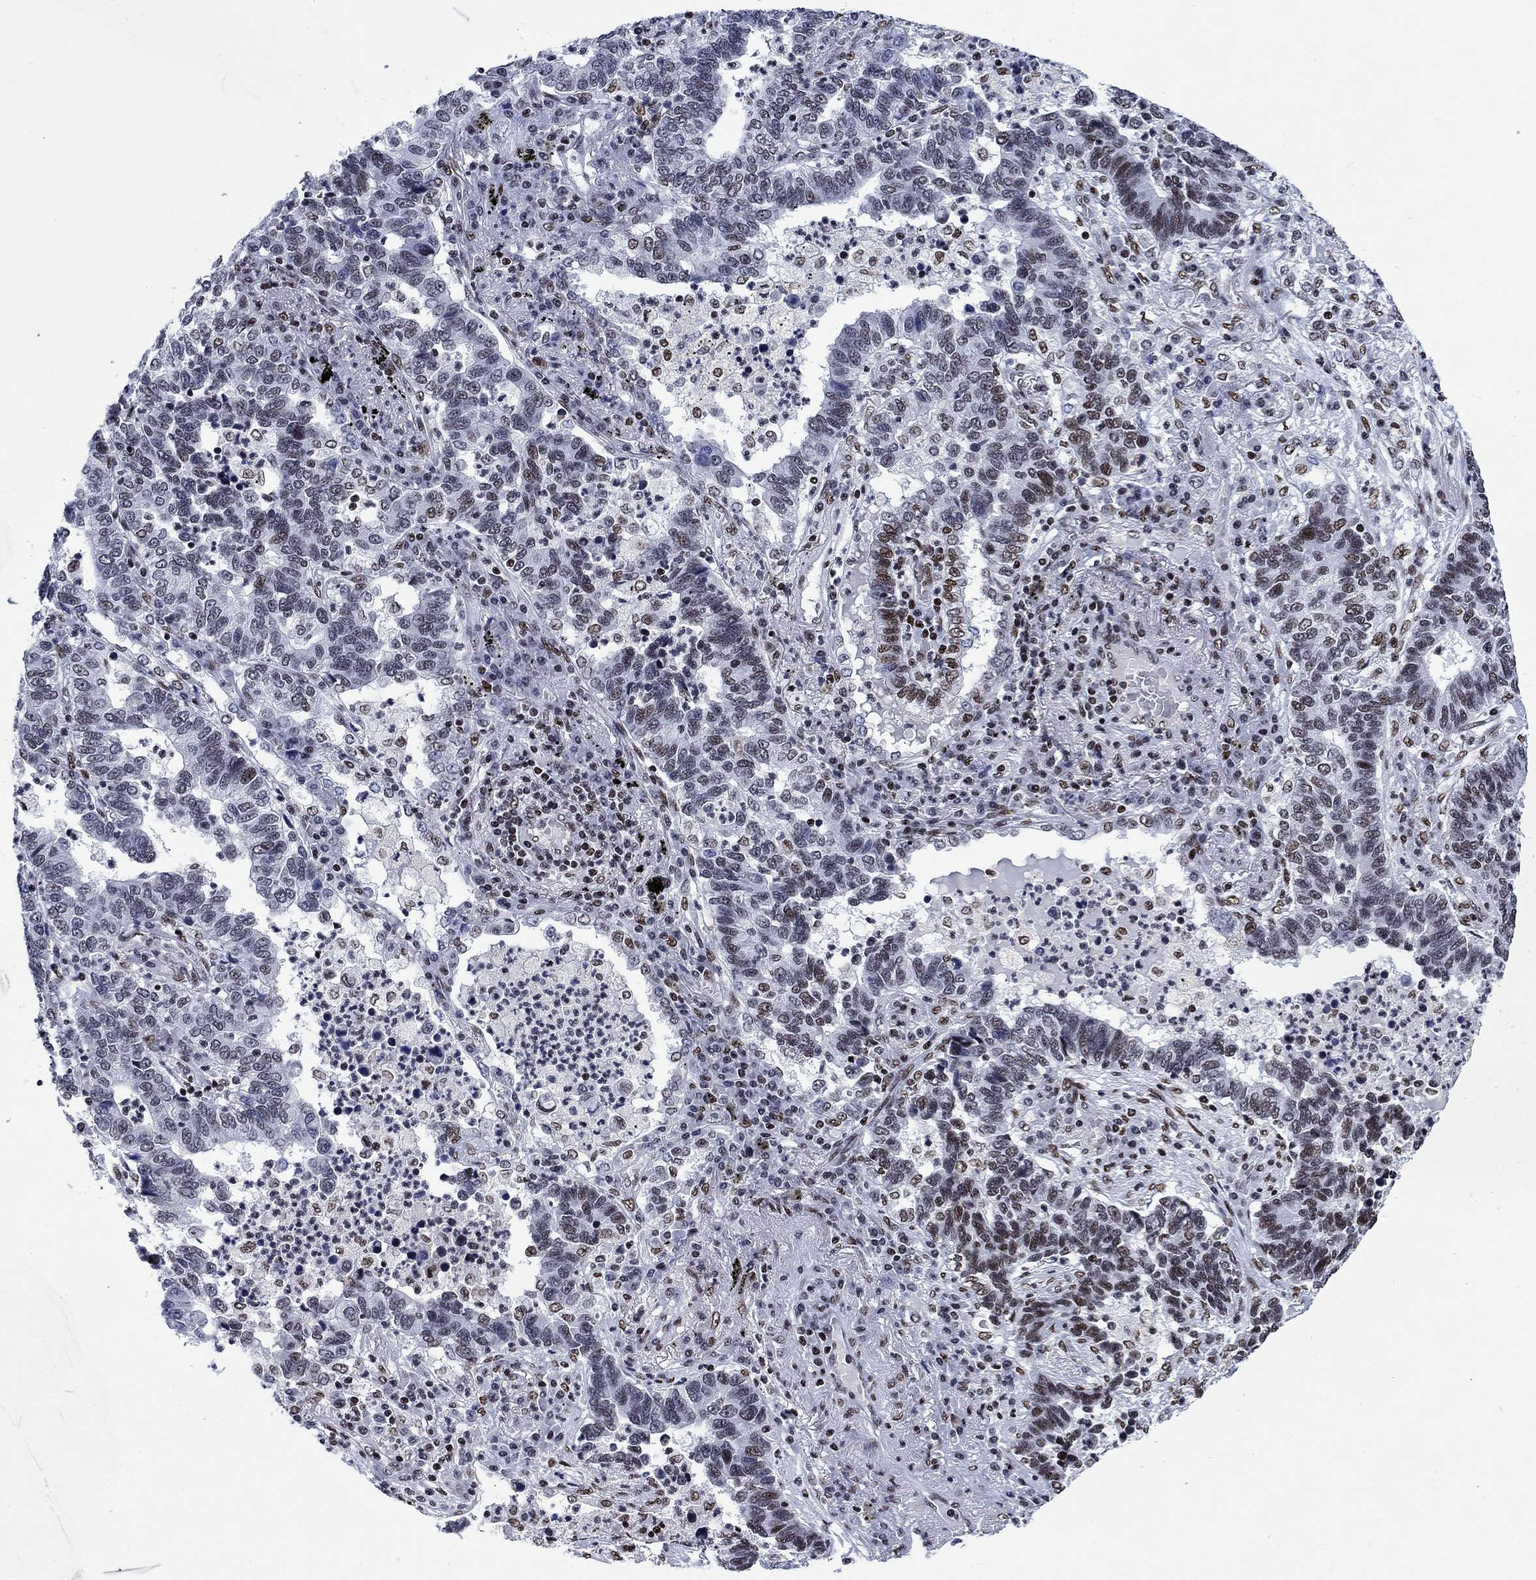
{"staining": {"intensity": "moderate", "quantity": "<25%", "location": "nuclear"}, "tissue": "lung cancer", "cell_type": "Tumor cells", "image_type": "cancer", "snomed": [{"axis": "morphology", "description": "Adenocarcinoma, NOS"}, {"axis": "topography", "description": "Lung"}], "caption": "Lung cancer (adenocarcinoma) stained with DAB (3,3'-diaminobenzidine) IHC displays low levels of moderate nuclear expression in approximately <25% of tumor cells.", "gene": "RPRD1B", "patient": {"sex": "female", "age": 57}}